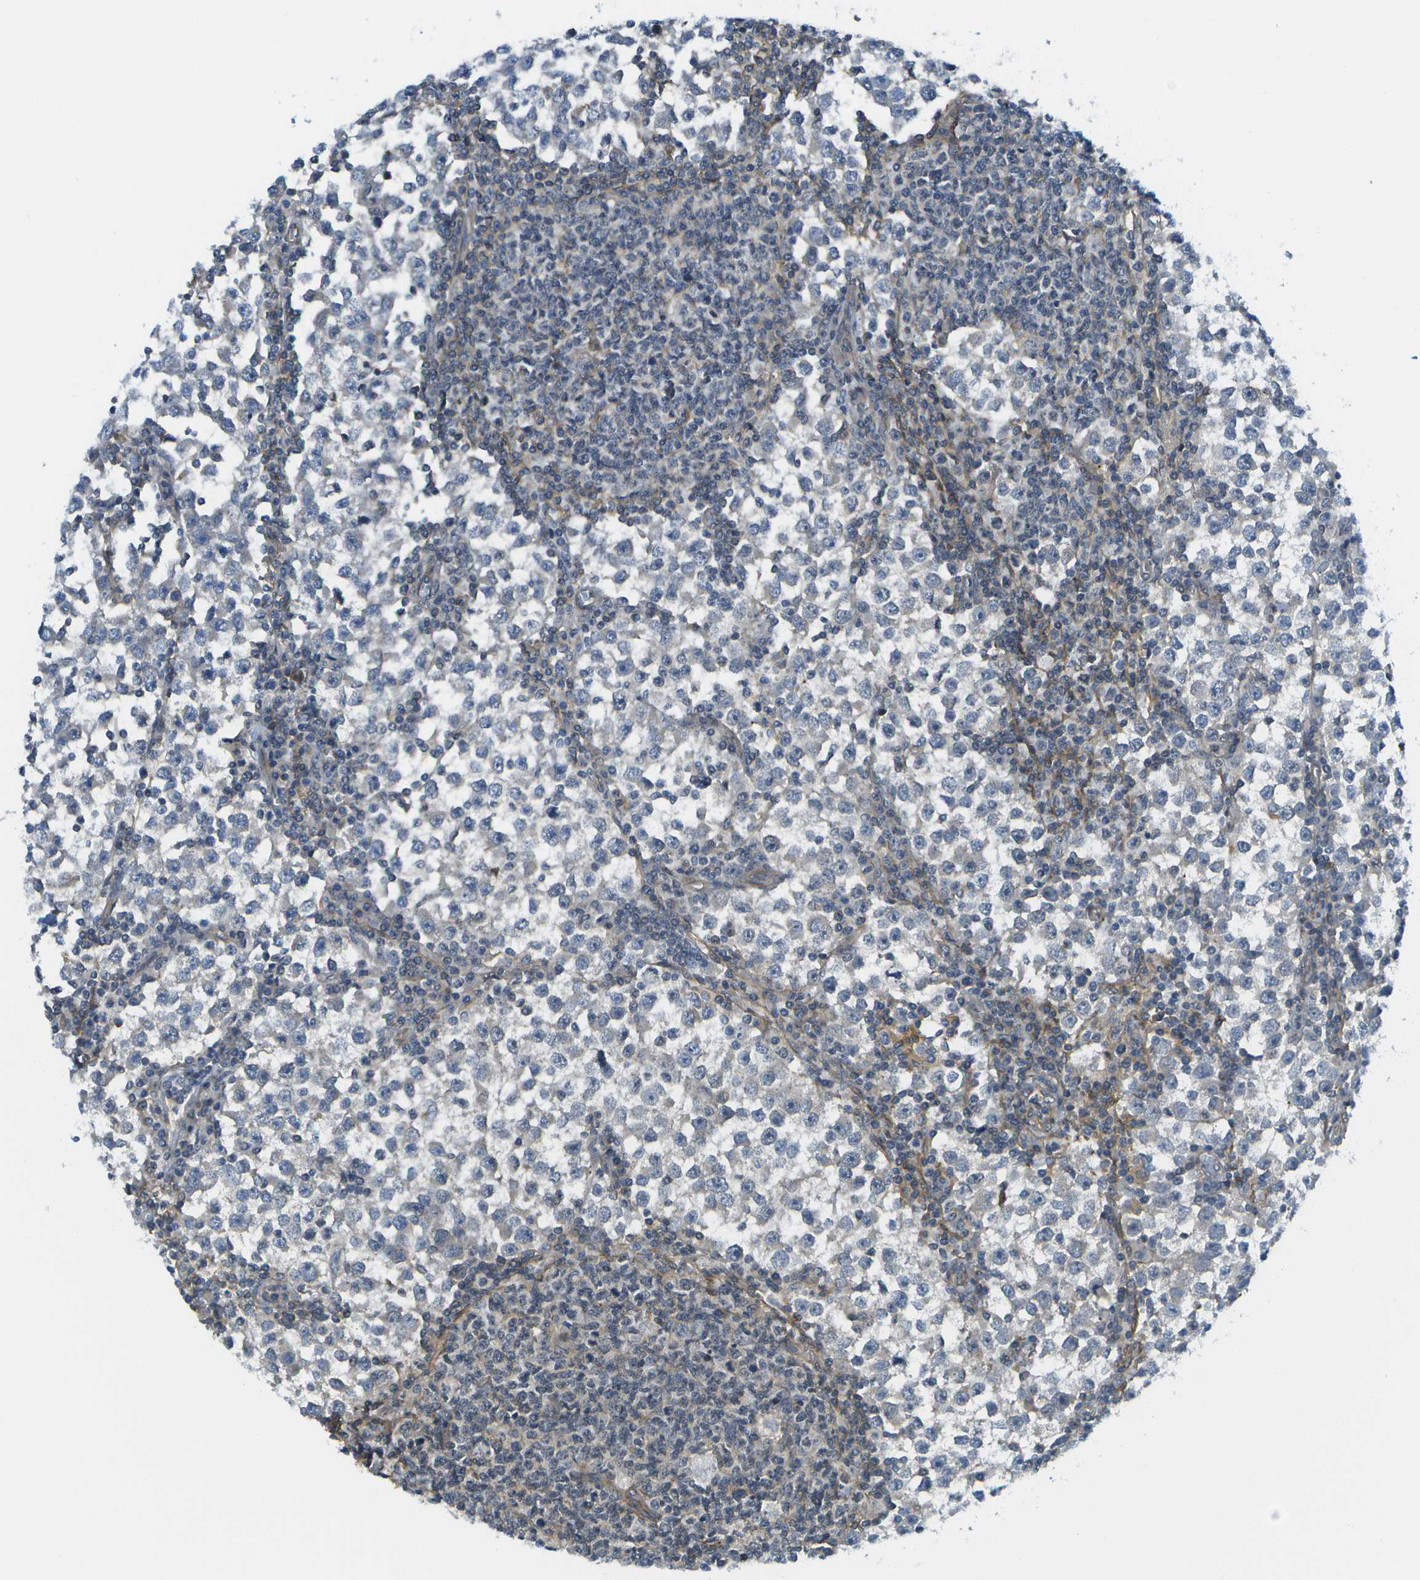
{"staining": {"intensity": "negative", "quantity": "none", "location": "none"}, "tissue": "testis cancer", "cell_type": "Tumor cells", "image_type": "cancer", "snomed": [{"axis": "morphology", "description": "Seminoma, NOS"}, {"axis": "topography", "description": "Testis"}], "caption": "Testis cancer (seminoma) was stained to show a protein in brown. There is no significant expression in tumor cells.", "gene": "KIAA0040", "patient": {"sex": "male", "age": 65}}